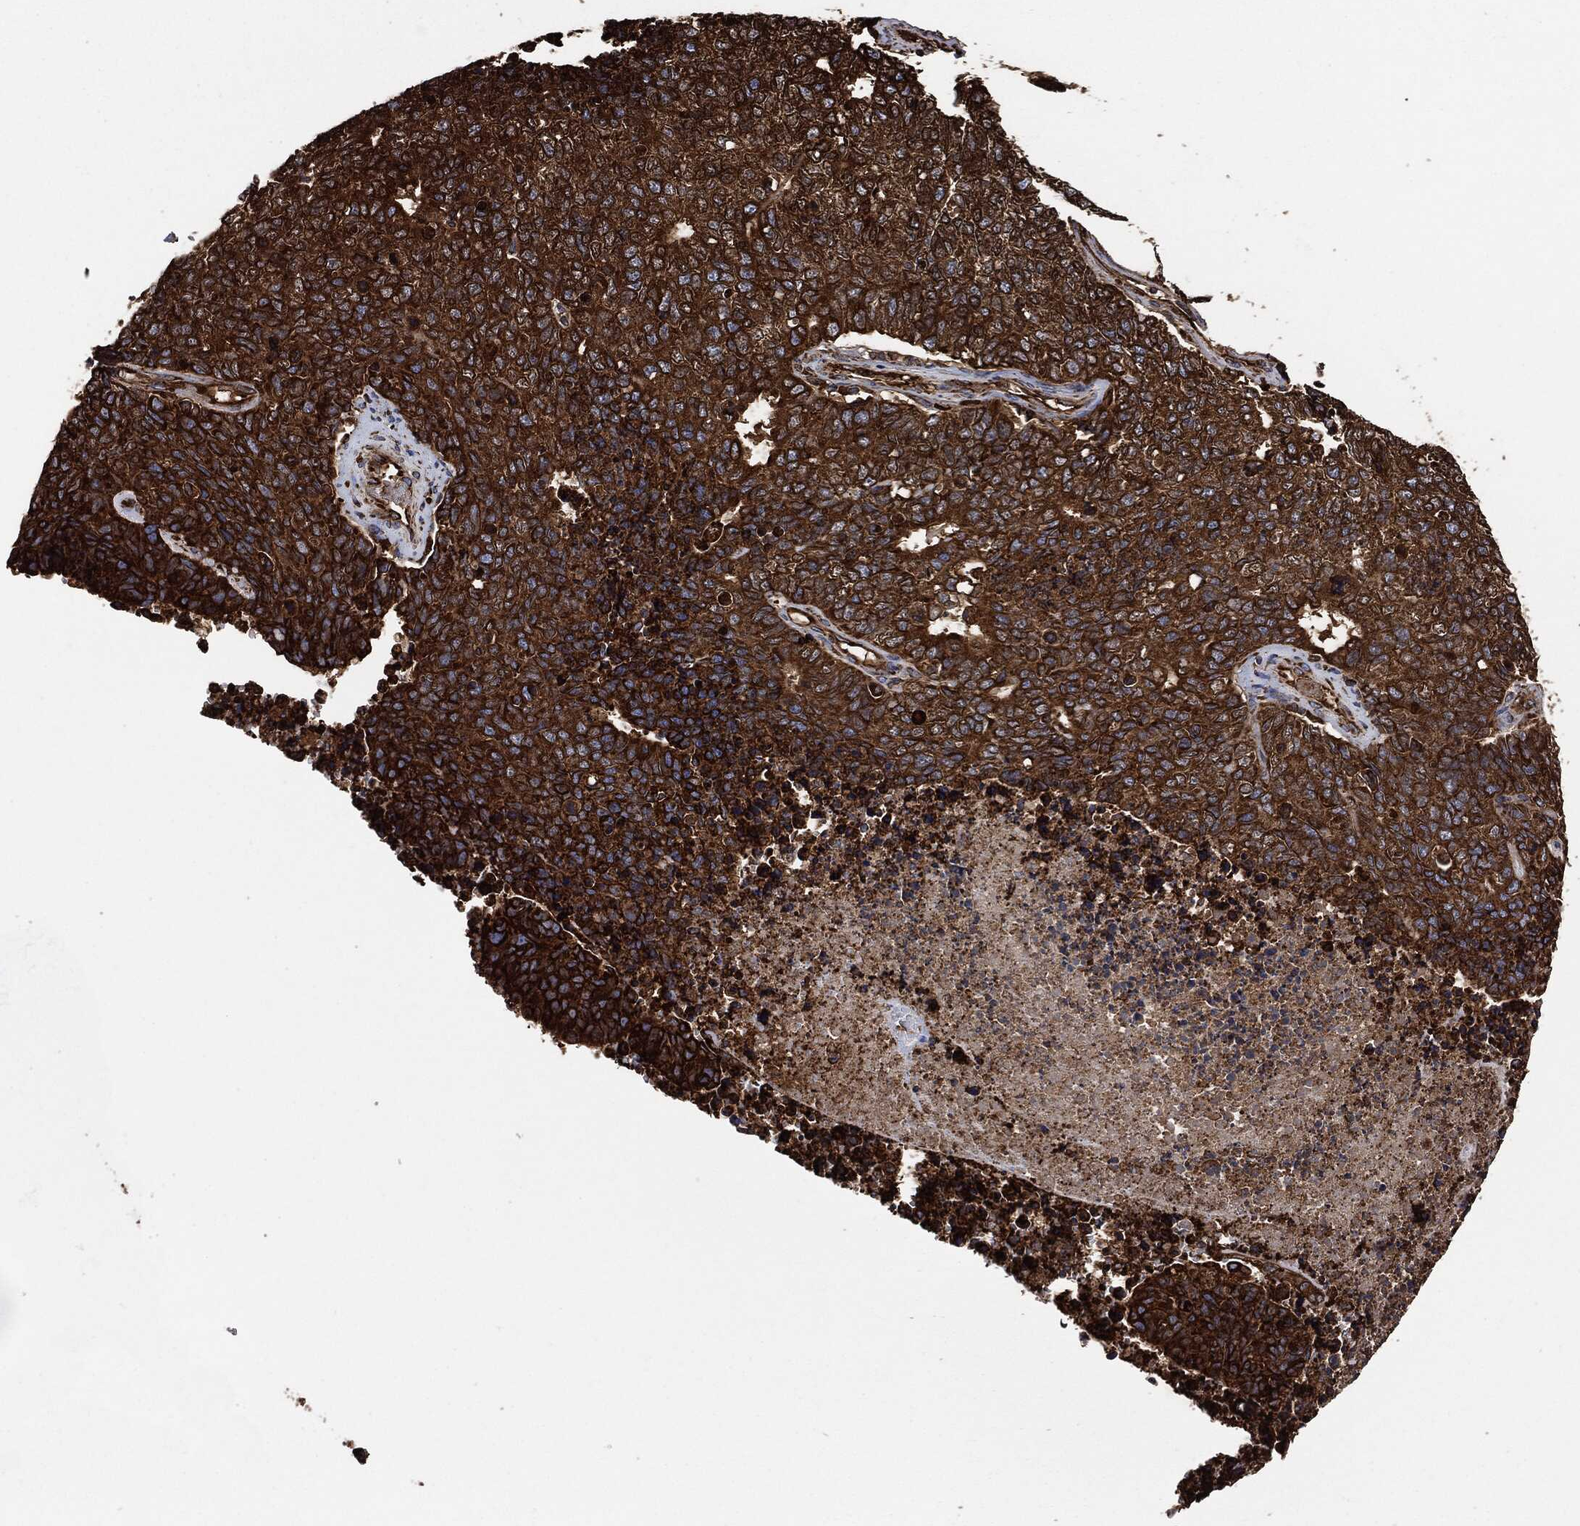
{"staining": {"intensity": "strong", "quantity": ">75%", "location": "cytoplasmic/membranous"}, "tissue": "cervical cancer", "cell_type": "Tumor cells", "image_type": "cancer", "snomed": [{"axis": "morphology", "description": "Squamous cell carcinoma, NOS"}, {"axis": "topography", "description": "Cervix"}], "caption": "Cervical cancer tissue displays strong cytoplasmic/membranous expression in approximately >75% of tumor cells", "gene": "AMFR", "patient": {"sex": "female", "age": 63}}